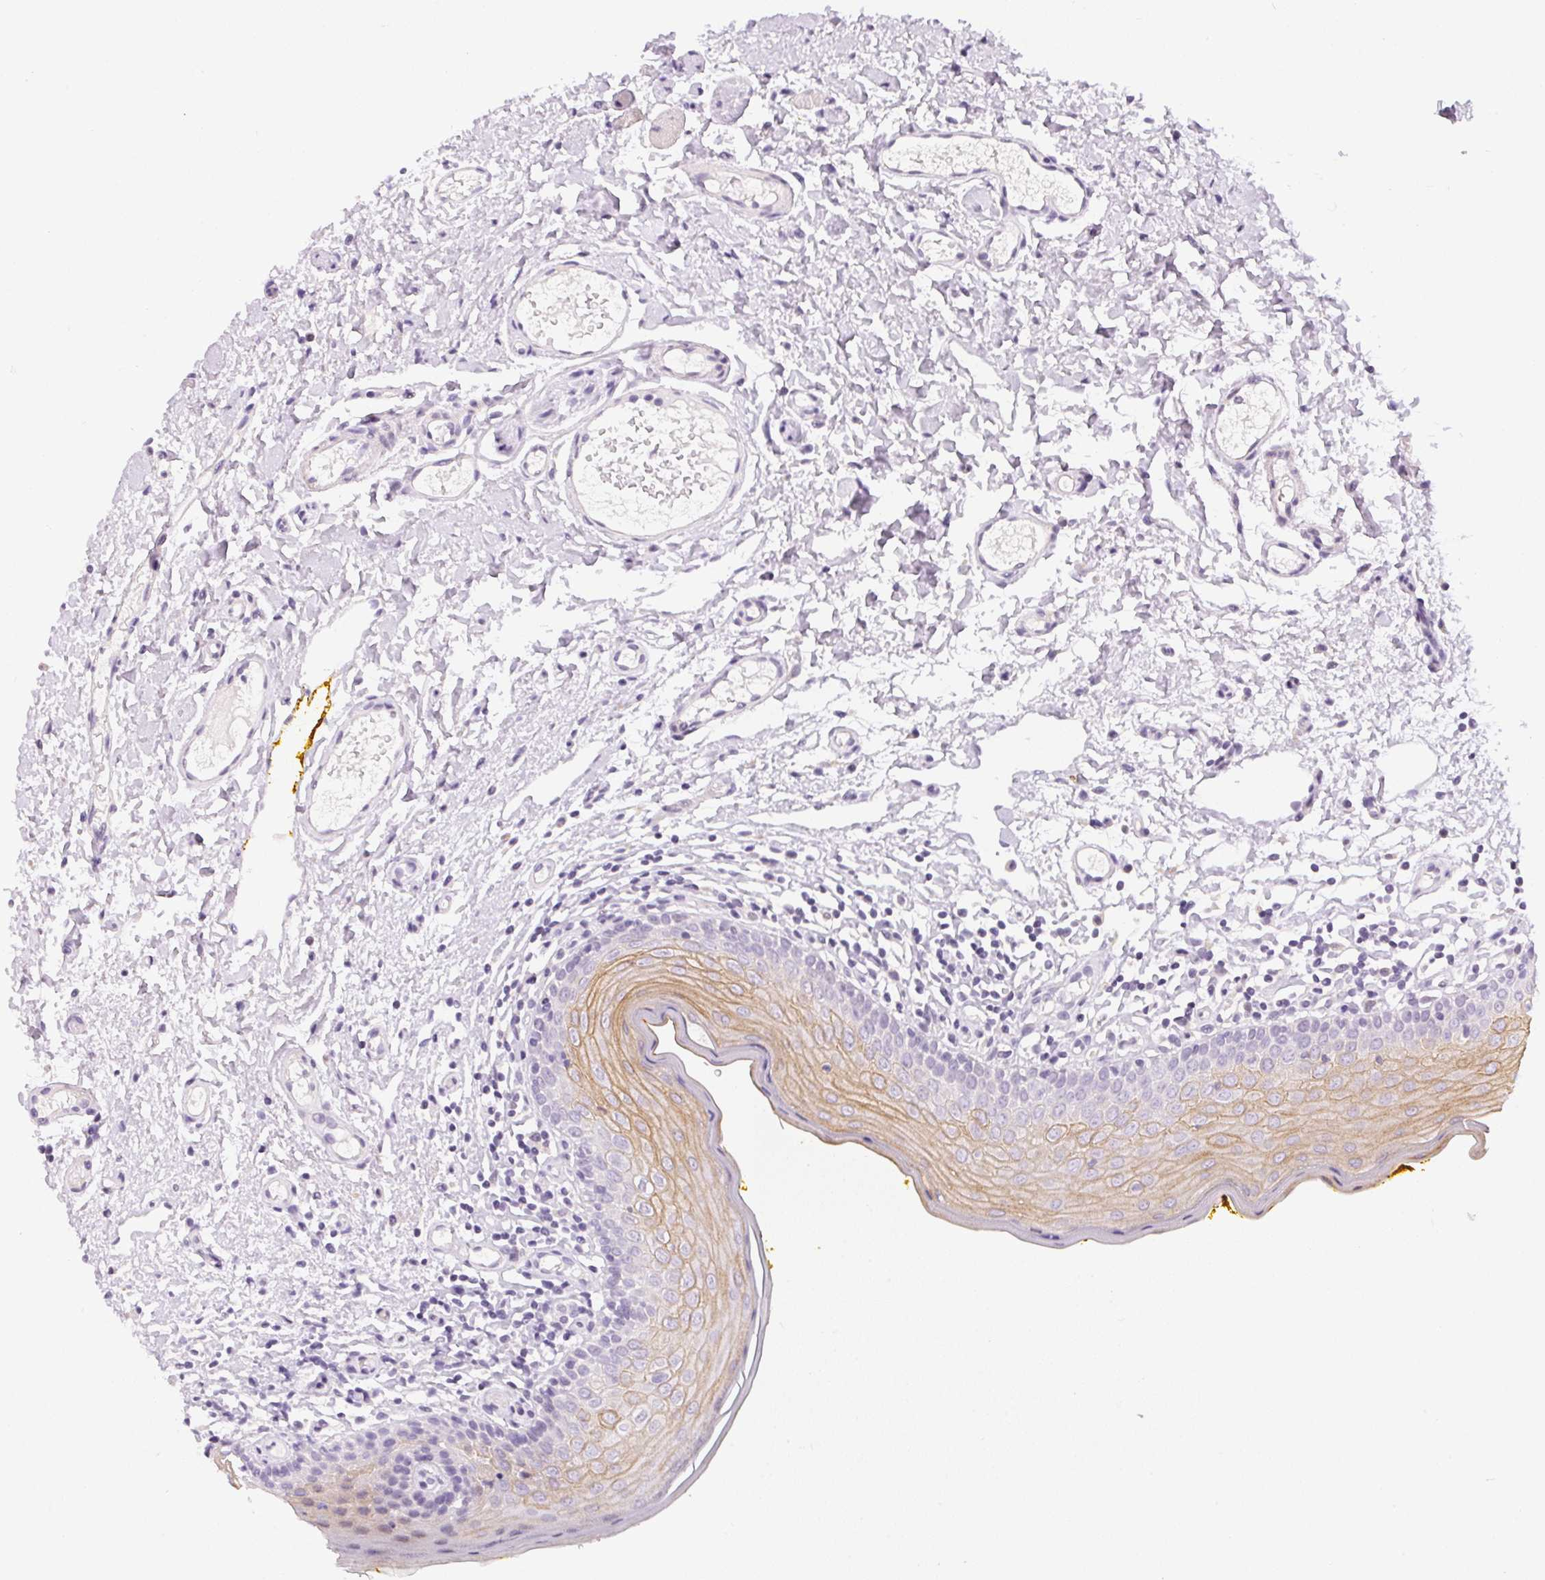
{"staining": {"intensity": "moderate", "quantity": "25%-75%", "location": "cytoplasmic/membranous"}, "tissue": "oral mucosa", "cell_type": "Squamous epithelial cells", "image_type": "normal", "snomed": [{"axis": "morphology", "description": "Normal tissue, NOS"}, {"axis": "topography", "description": "Oral tissue"}, {"axis": "topography", "description": "Tounge, NOS"}], "caption": "Immunohistochemistry (DAB (3,3'-diaminobenzidine)) staining of unremarkable human oral mucosa shows moderate cytoplasmic/membranous protein positivity in approximately 25%-75% of squamous epithelial cells.", "gene": "GSDMC", "patient": {"sex": "female", "age": 58}}